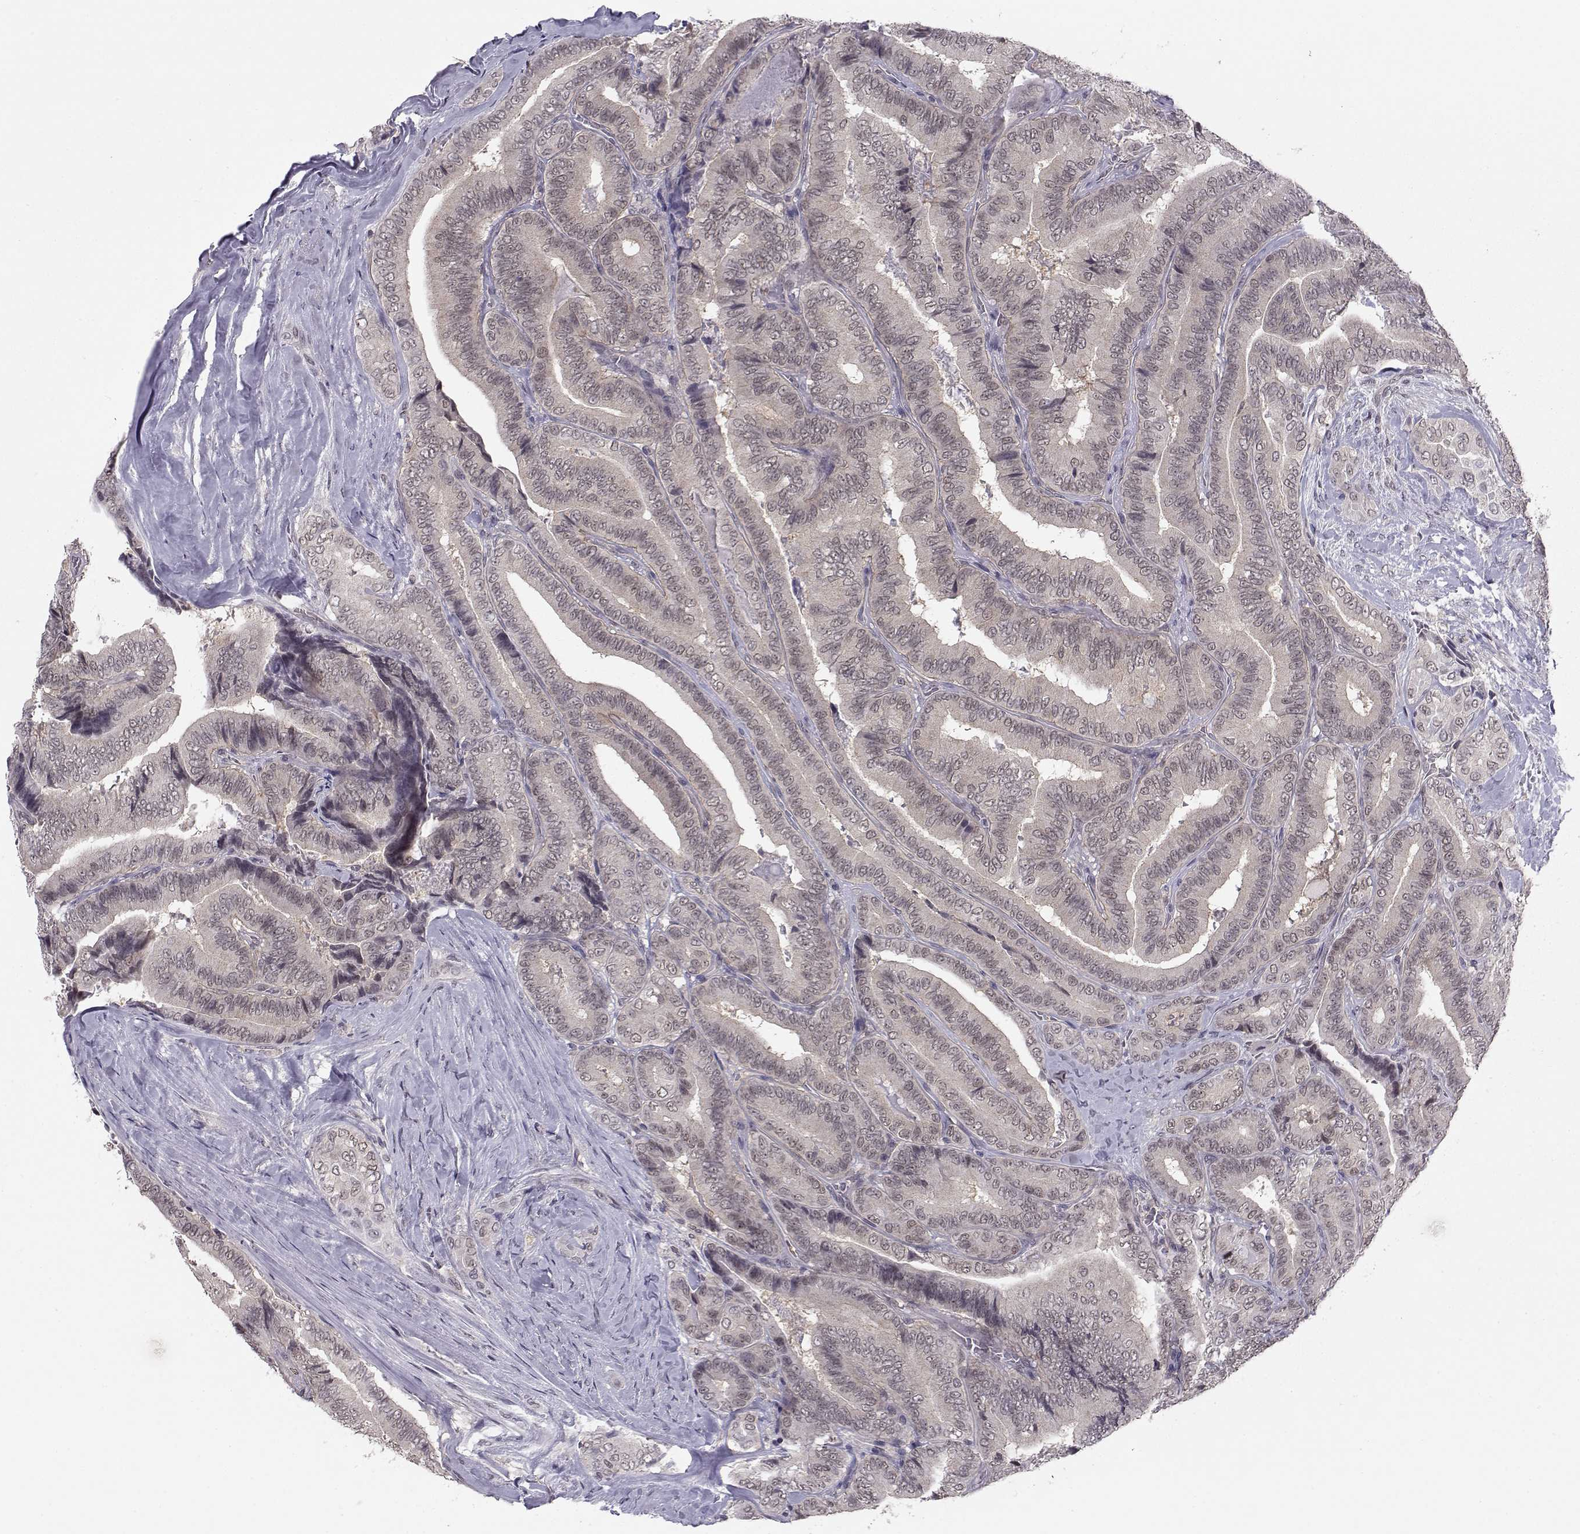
{"staining": {"intensity": "negative", "quantity": "none", "location": "none"}, "tissue": "thyroid cancer", "cell_type": "Tumor cells", "image_type": "cancer", "snomed": [{"axis": "morphology", "description": "Papillary adenocarcinoma, NOS"}, {"axis": "topography", "description": "Thyroid gland"}], "caption": "Thyroid cancer stained for a protein using immunohistochemistry (IHC) demonstrates no staining tumor cells.", "gene": "KIF13B", "patient": {"sex": "male", "age": 61}}